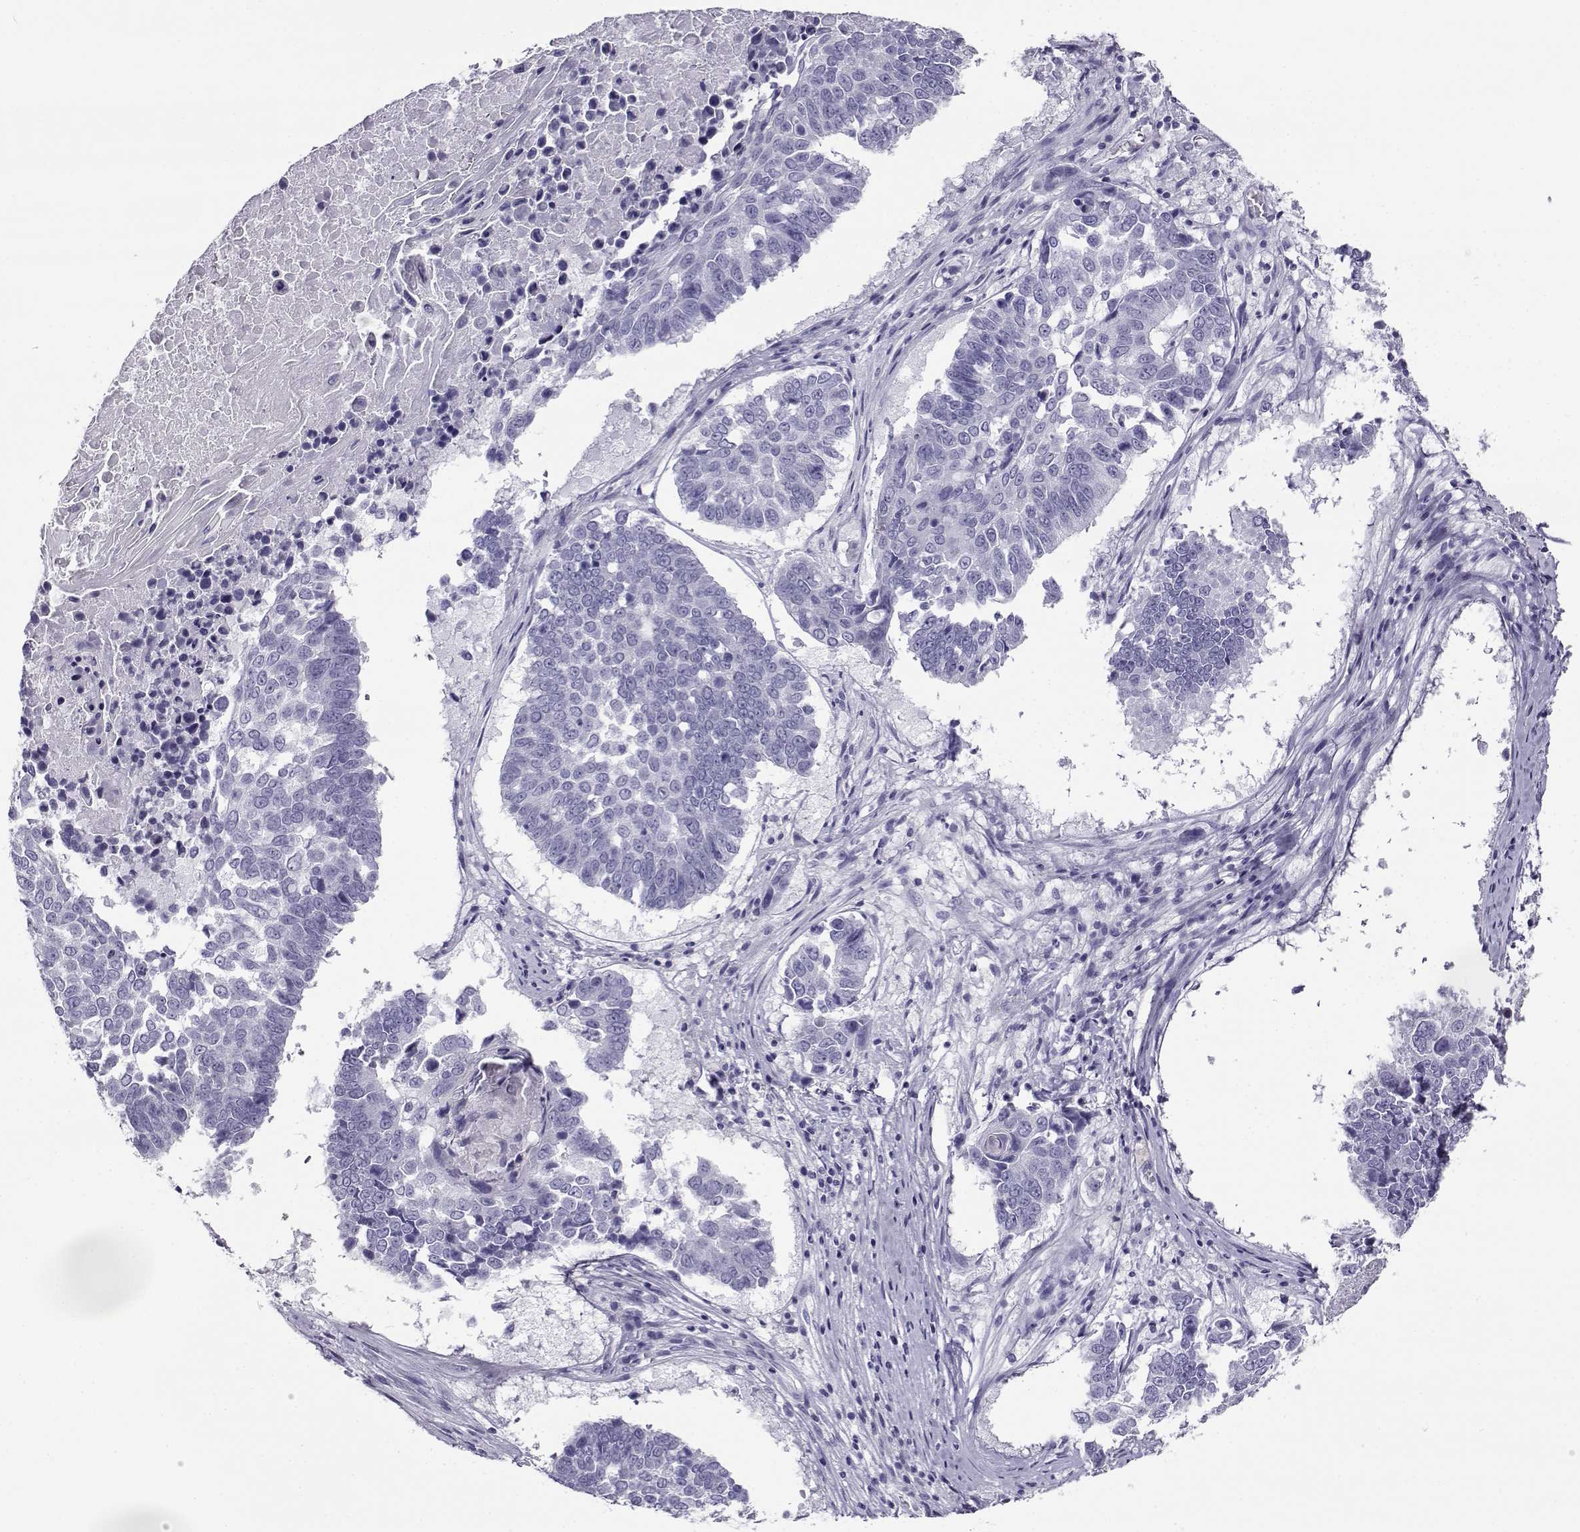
{"staining": {"intensity": "negative", "quantity": "none", "location": "none"}, "tissue": "lung cancer", "cell_type": "Tumor cells", "image_type": "cancer", "snomed": [{"axis": "morphology", "description": "Squamous cell carcinoma, NOS"}, {"axis": "topography", "description": "Lung"}], "caption": "Tumor cells are negative for protein expression in human squamous cell carcinoma (lung). The staining is performed using DAB brown chromogen with nuclei counter-stained in using hematoxylin.", "gene": "CABS1", "patient": {"sex": "male", "age": 73}}